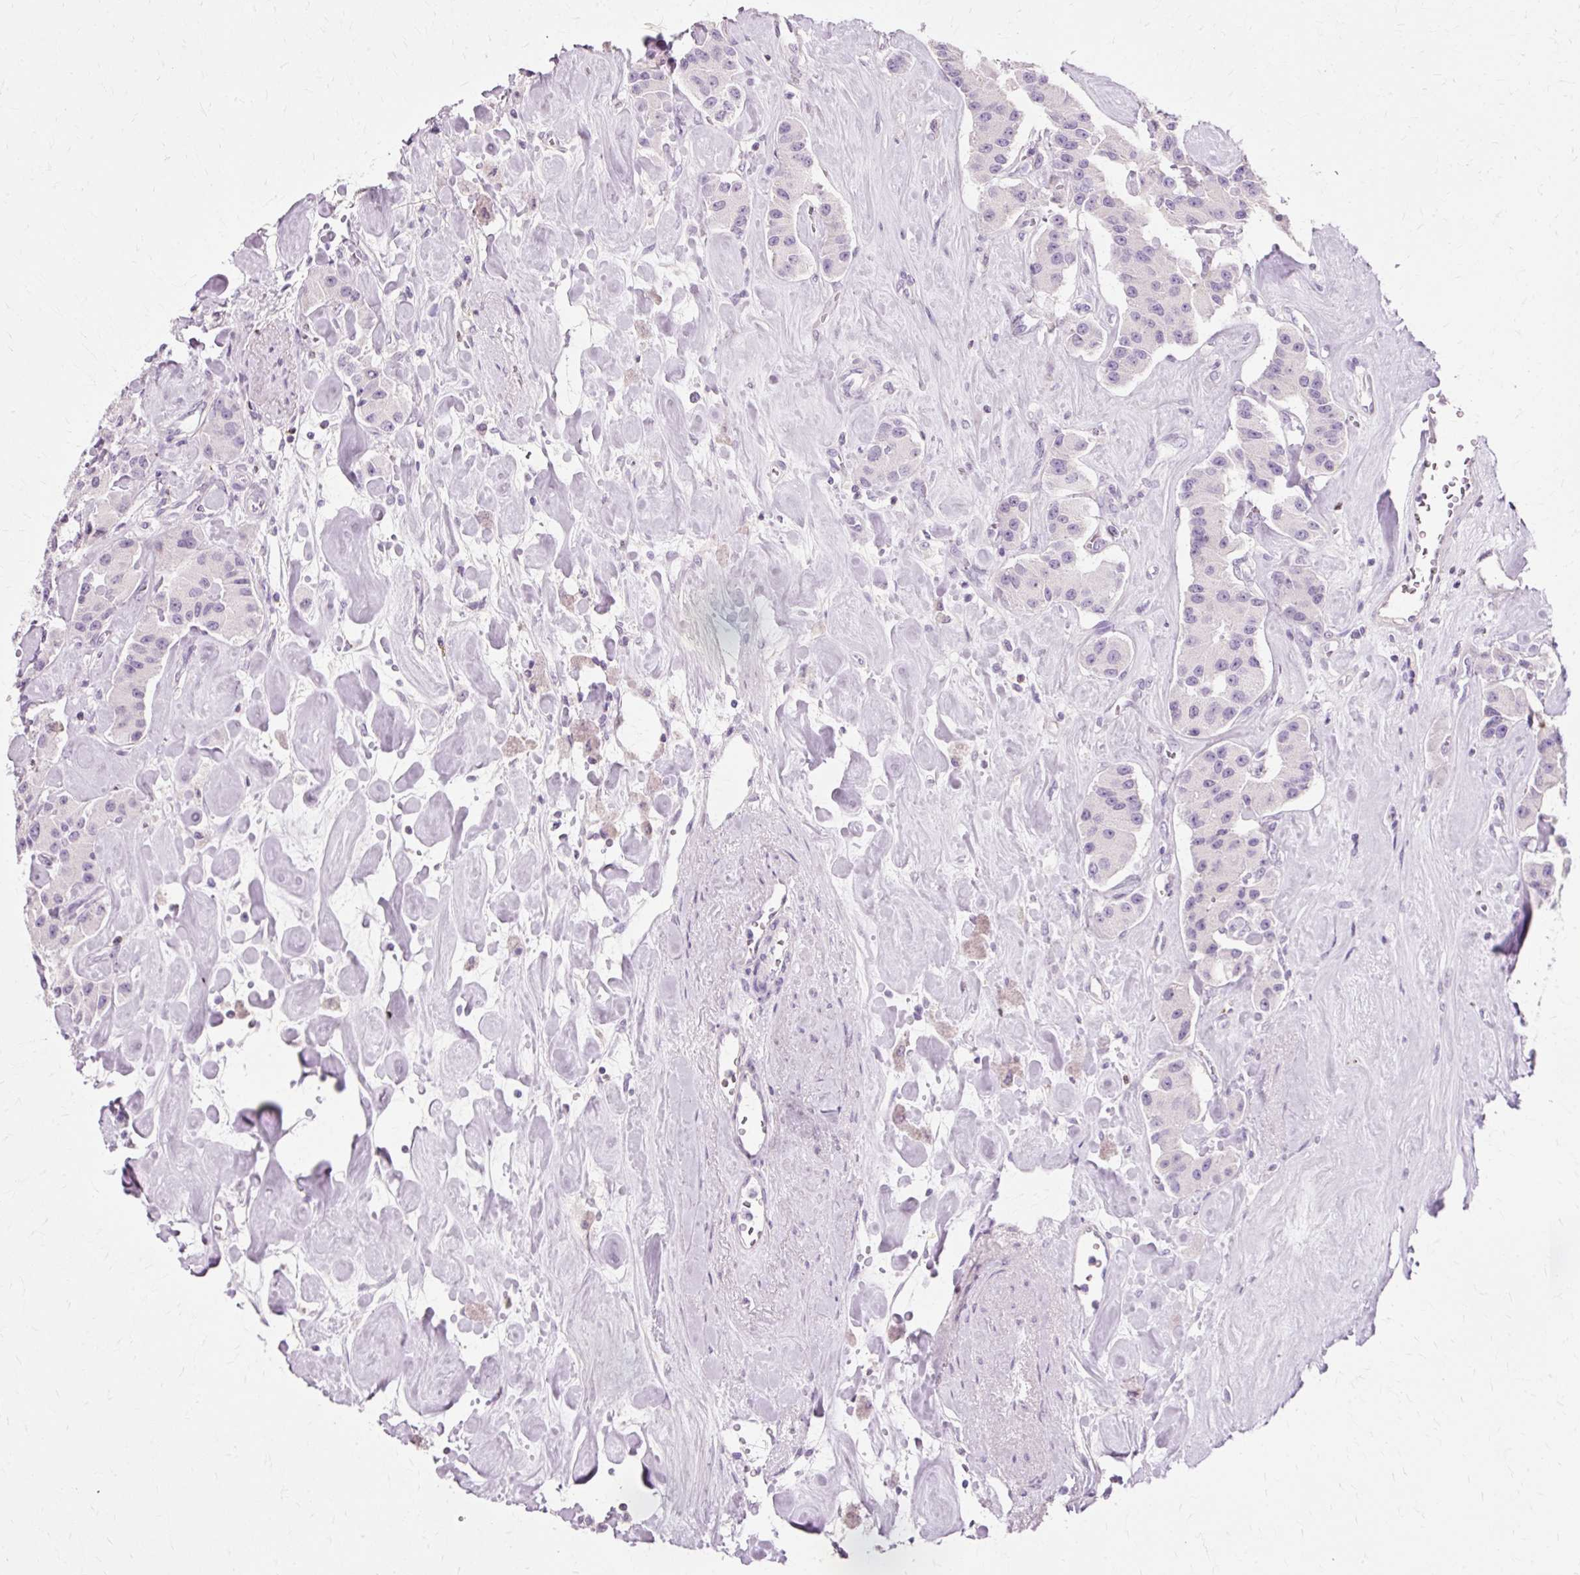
{"staining": {"intensity": "negative", "quantity": "none", "location": "none"}, "tissue": "carcinoid", "cell_type": "Tumor cells", "image_type": "cancer", "snomed": [{"axis": "morphology", "description": "Carcinoid, malignant, NOS"}, {"axis": "topography", "description": "Pancreas"}], "caption": "DAB (3,3'-diaminobenzidine) immunohistochemical staining of human malignant carcinoid displays no significant positivity in tumor cells.", "gene": "VN1R2", "patient": {"sex": "male", "age": 41}}